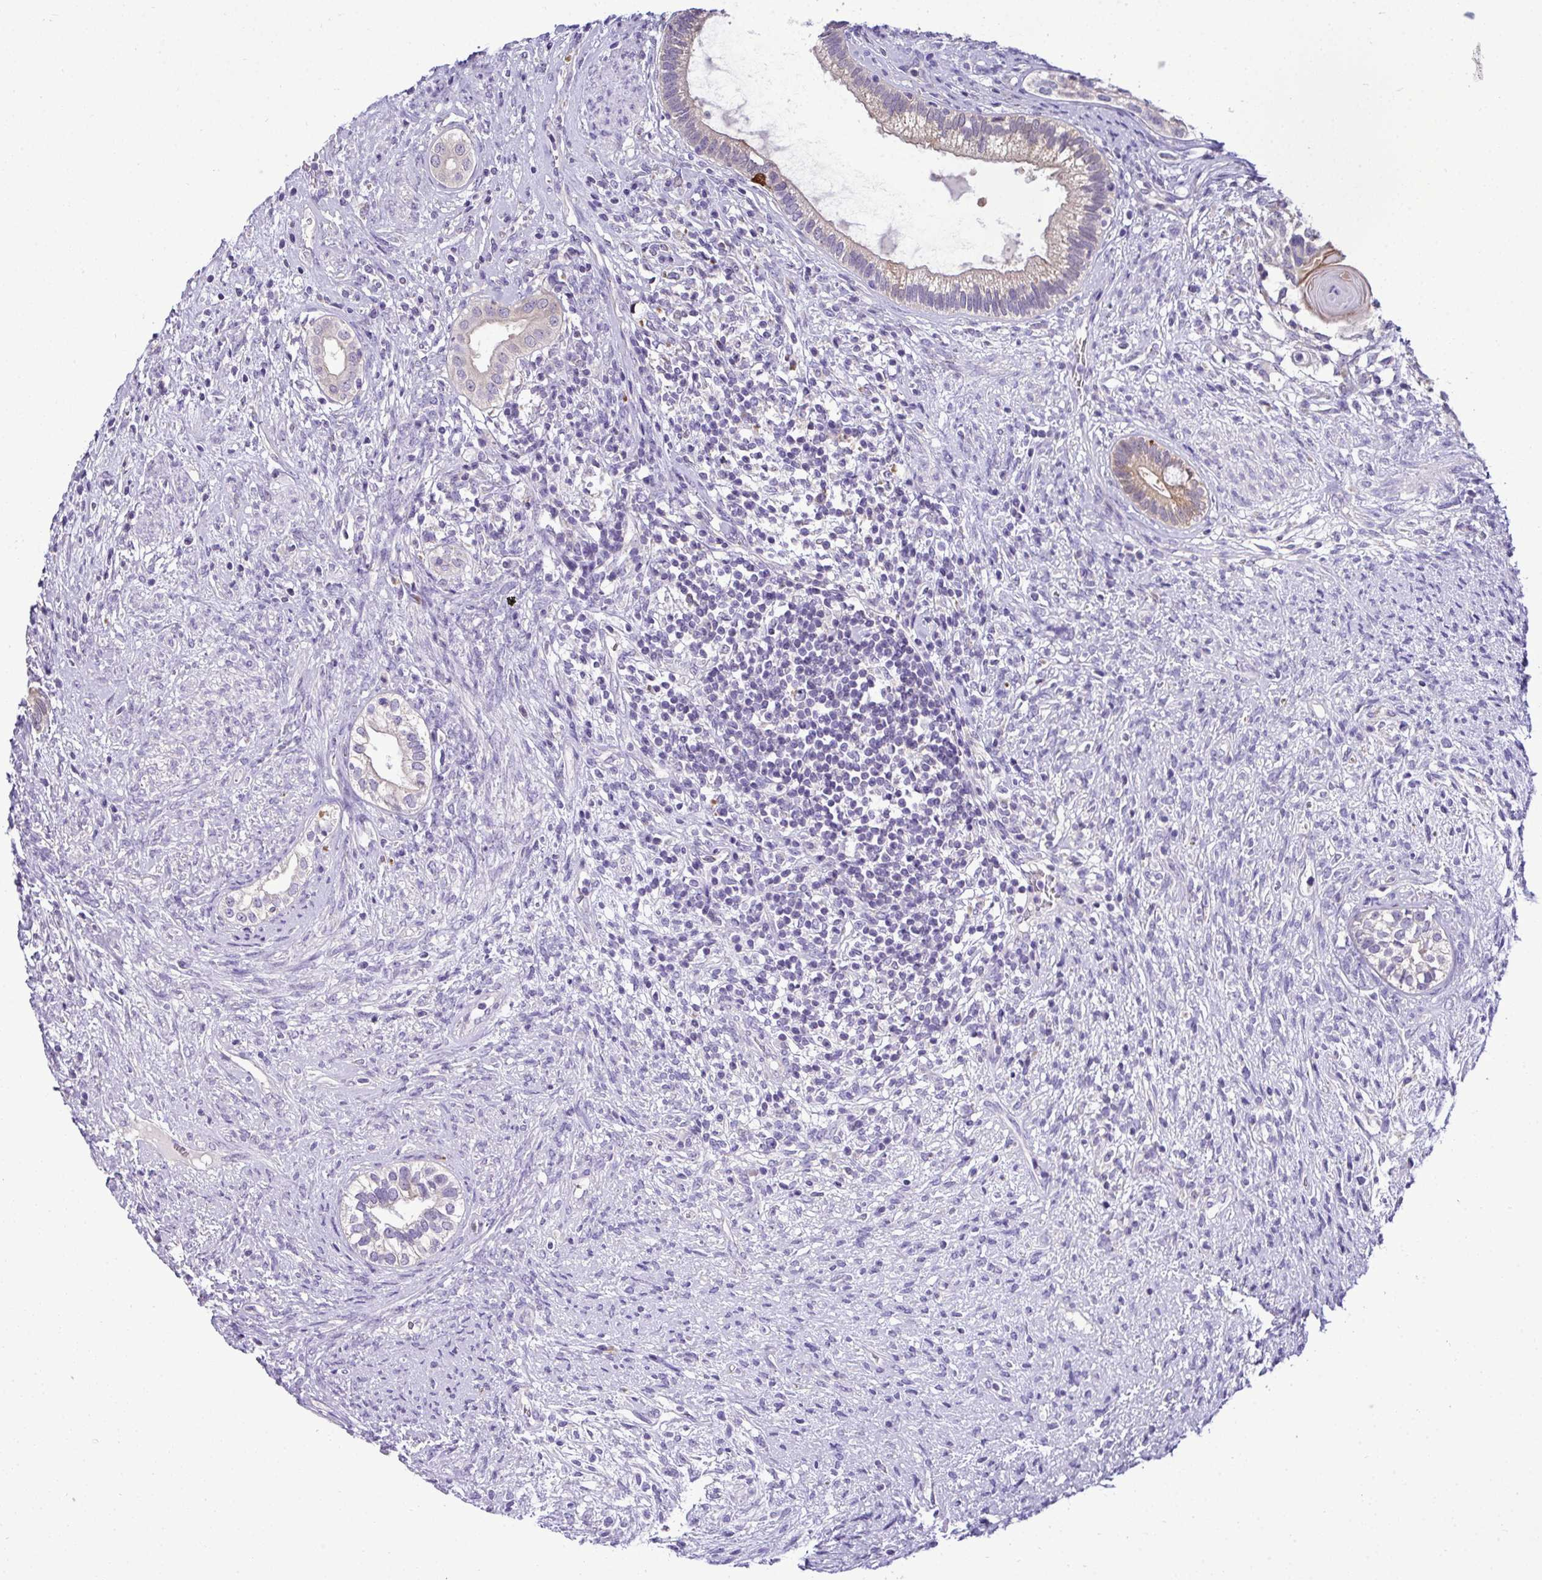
{"staining": {"intensity": "weak", "quantity": "<25%", "location": "cytoplasmic/membranous"}, "tissue": "testis cancer", "cell_type": "Tumor cells", "image_type": "cancer", "snomed": [{"axis": "morphology", "description": "Seminoma, NOS"}, {"axis": "morphology", "description": "Carcinoma, Embryonal, NOS"}, {"axis": "topography", "description": "Testis"}], "caption": "Immunohistochemistry image of neoplastic tissue: human testis embryonal carcinoma stained with DAB (3,3'-diaminobenzidine) shows no significant protein positivity in tumor cells.", "gene": "ST8SIA2", "patient": {"sex": "male", "age": 41}}